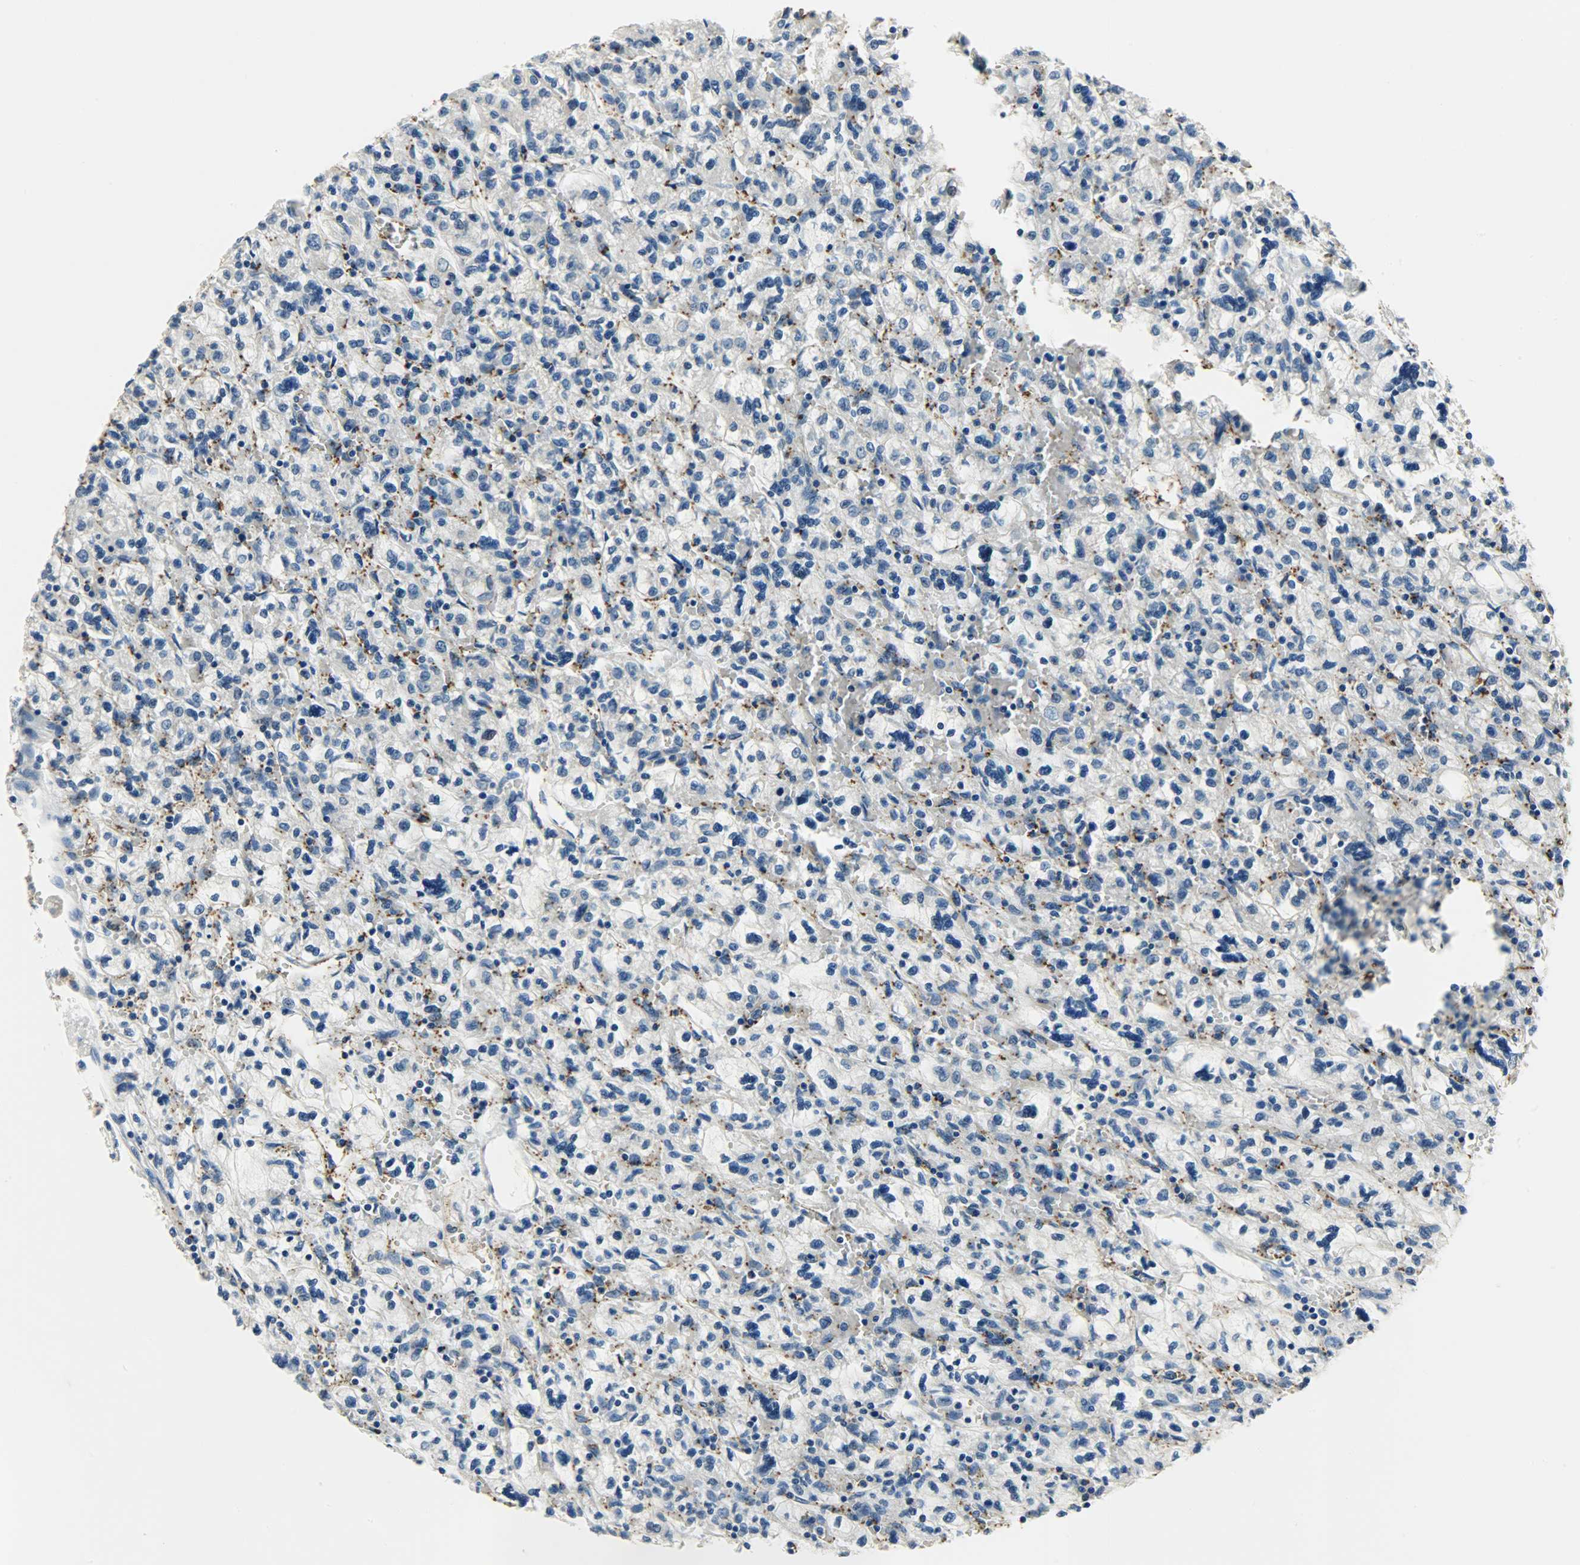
{"staining": {"intensity": "negative", "quantity": "none", "location": "none"}, "tissue": "renal cancer", "cell_type": "Tumor cells", "image_type": "cancer", "snomed": [{"axis": "morphology", "description": "Adenocarcinoma, NOS"}, {"axis": "topography", "description": "Kidney"}], "caption": "This is a histopathology image of immunohistochemistry (IHC) staining of renal cancer (adenocarcinoma), which shows no expression in tumor cells.", "gene": "KIAA1217", "patient": {"sex": "female", "age": 83}}